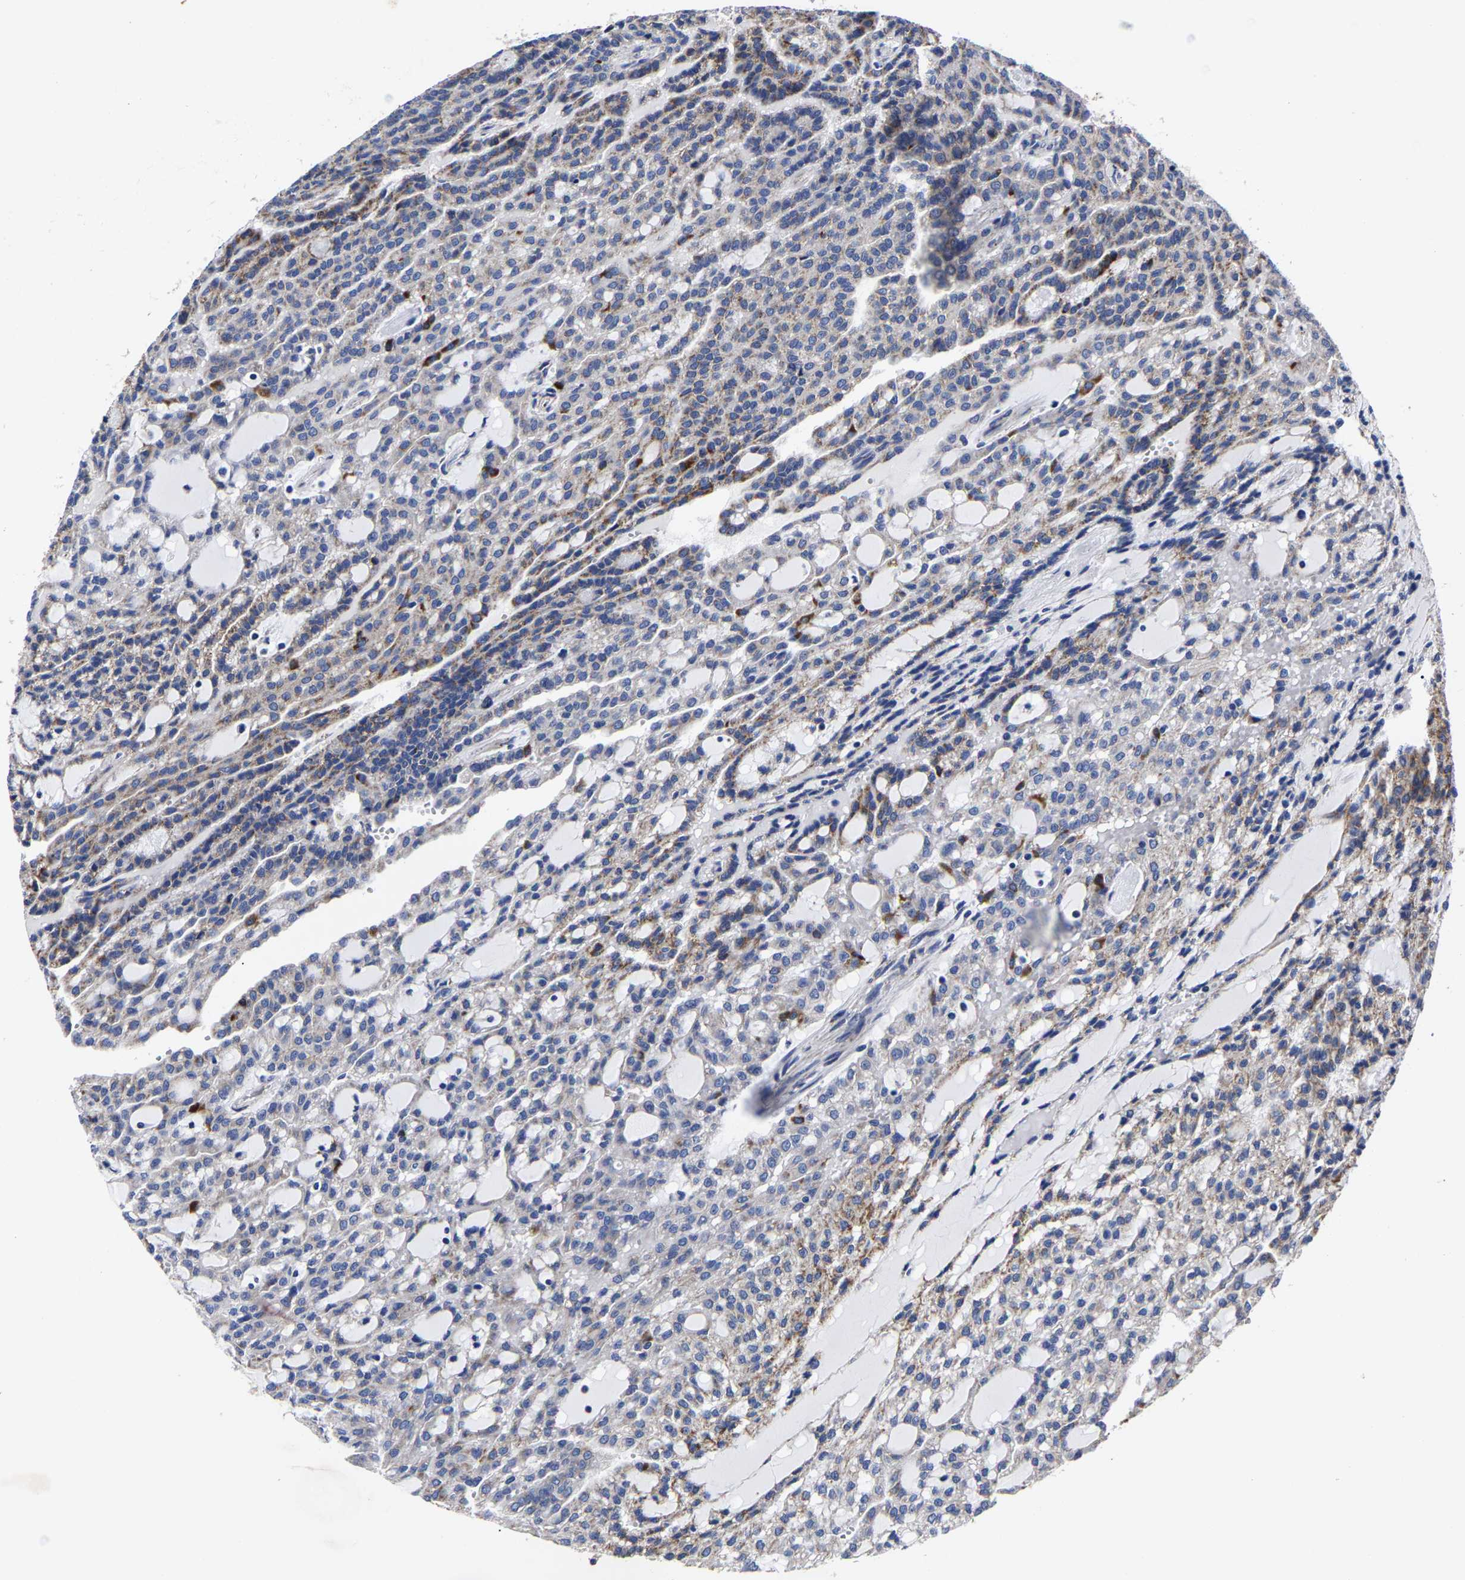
{"staining": {"intensity": "moderate", "quantity": "25%-75%", "location": "cytoplasmic/membranous"}, "tissue": "renal cancer", "cell_type": "Tumor cells", "image_type": "cancer", "snomed": [{"axis": "morphology", "description": "Adenocarcinoma, NOS"}, {"axis": "topography", "description": "Kidney"}], "caption": "High-power microscopy captured an immunohistochemistry histopathology image of renal adenocarcinoma, revealing moderate cytoplasmic/membranous expression in approximately 25%-75% of tumor cells.", "gene": "AASS", "patient": {"sex": "male", "age": 63}}